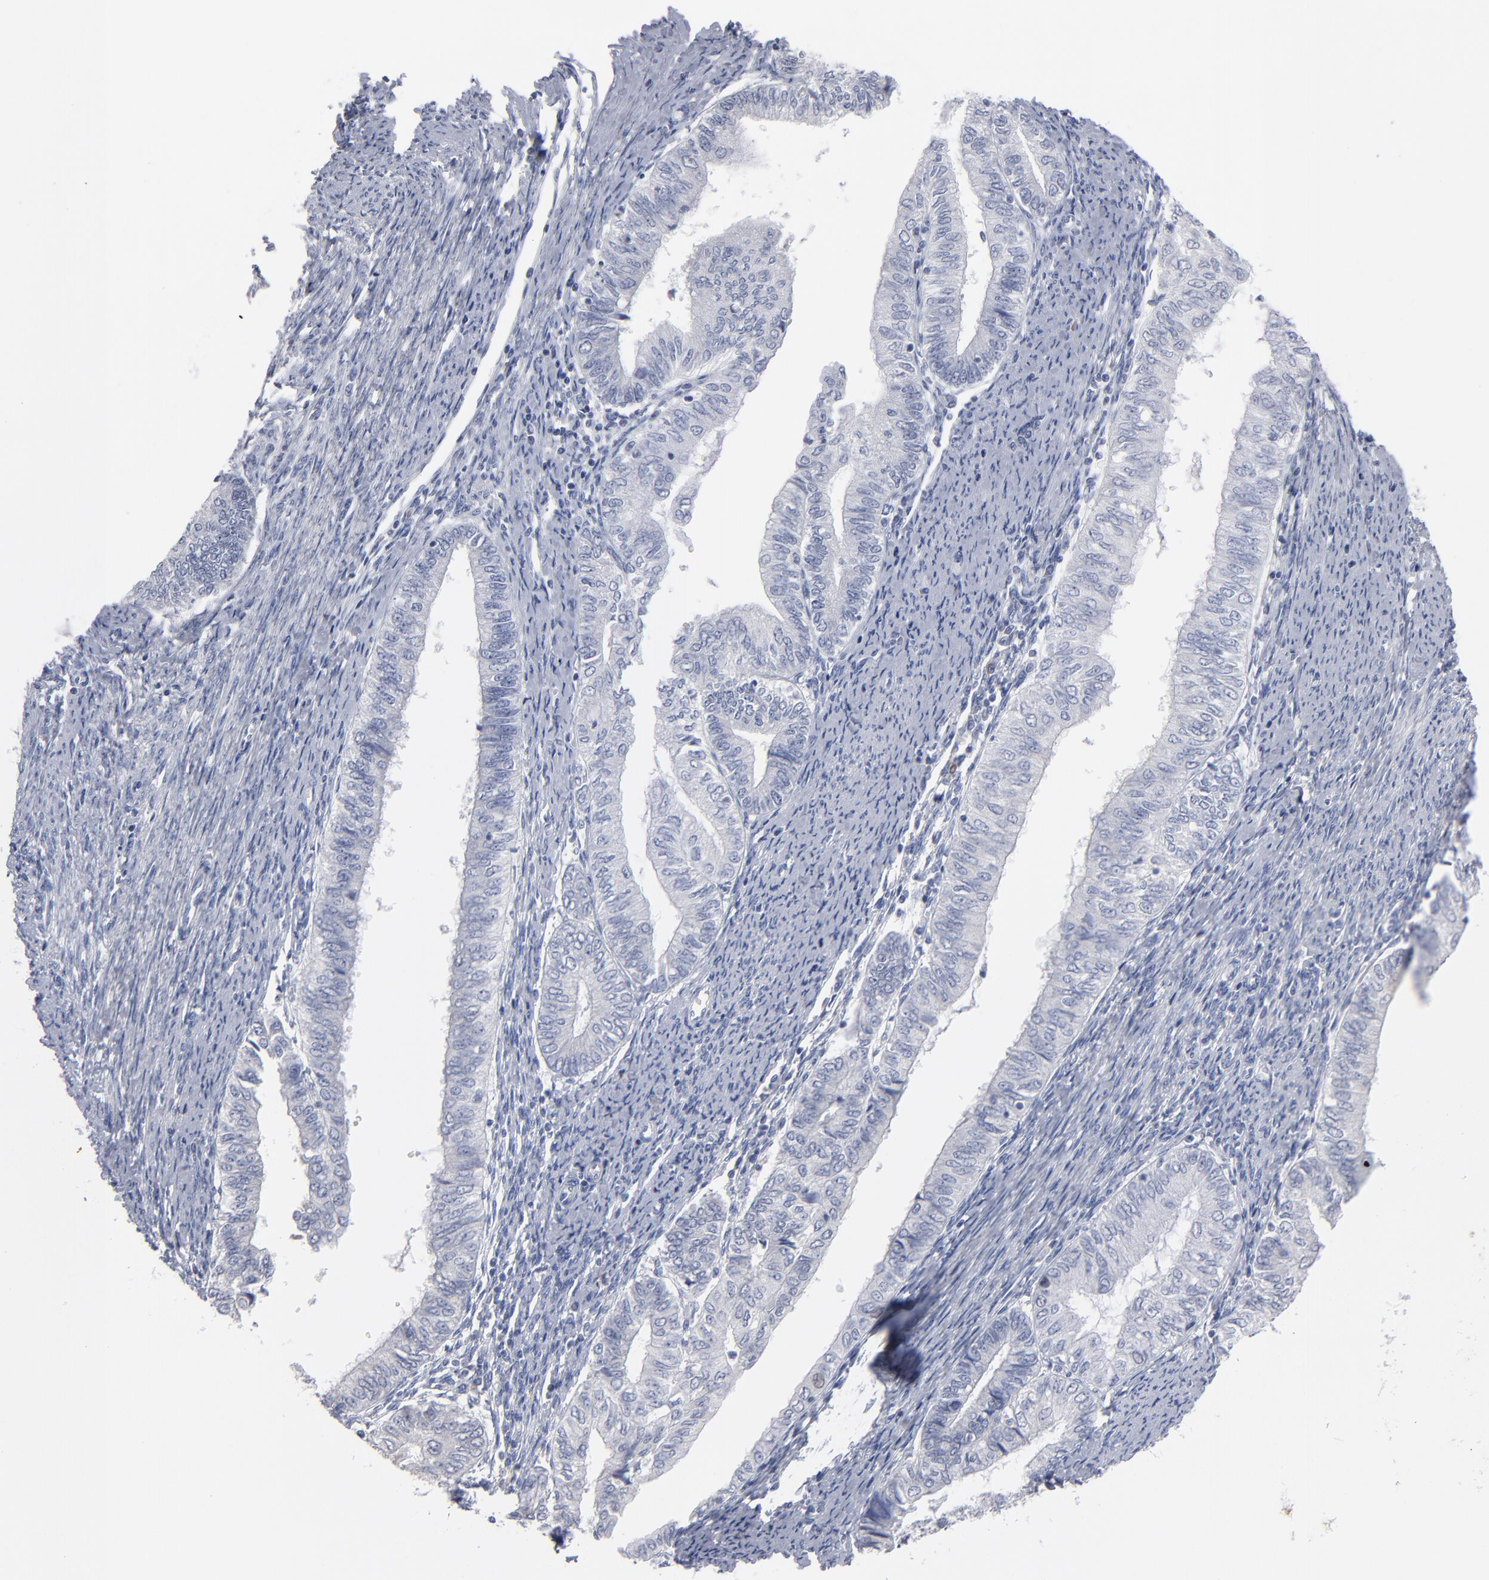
{"staining": {"intensity": "negative", "quantity": "none", "location": "none"}, "tissue": "endometrial cancer", "cell_type": "Tumor cells", "image_type": "cancer", "snomed": [{"axis": "morphology", "description": "Adenocarcinoma, NOS"}, {"axis": "topography", "description": "Endometrium"}], "caption": "Tumor cells show no significant staining in endometrial cancer (adenocarcinoma).", "gene": "RPH3A", "patient": {"sex": "female", "age": 66}}